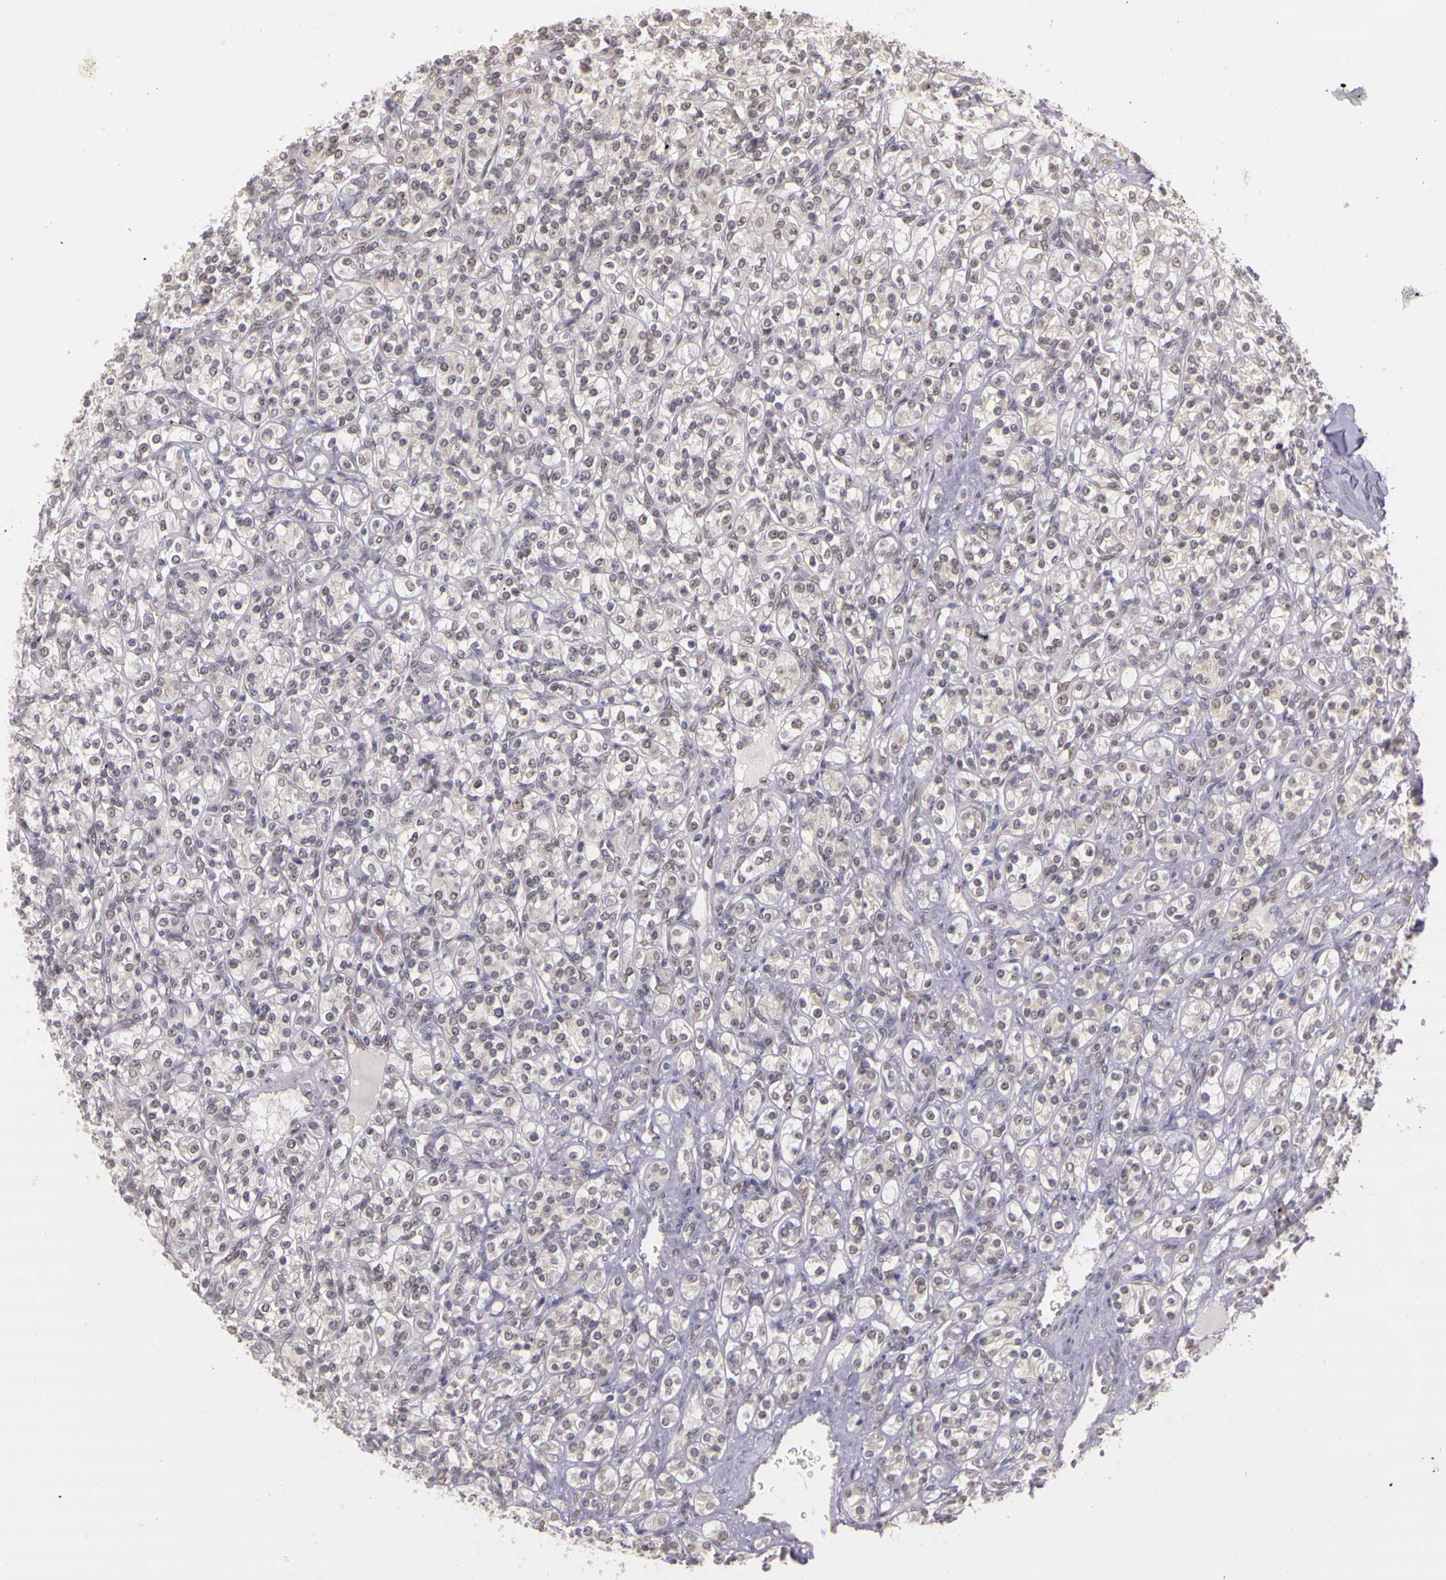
{"staining": {"intensity": "weak", "quantity": "25%-75%", "location": "nuclear"}, "tissue": "renal cancer", "cell_type": "Tumor cells", "image_type": "cancer", "snomed": [{"axis": "morphology", "description": "Adenocarcinoma, NOS"}, {"axis": "topography", "description": "Kidney"}], "caption": "Immunohistochemical staining of renal adenocarcinoma reveals weak nuclear protein expression in about 25%-75% of tumor cells.", "gene": "WDR13", "patient": {"sex": "male", "age": 77}}